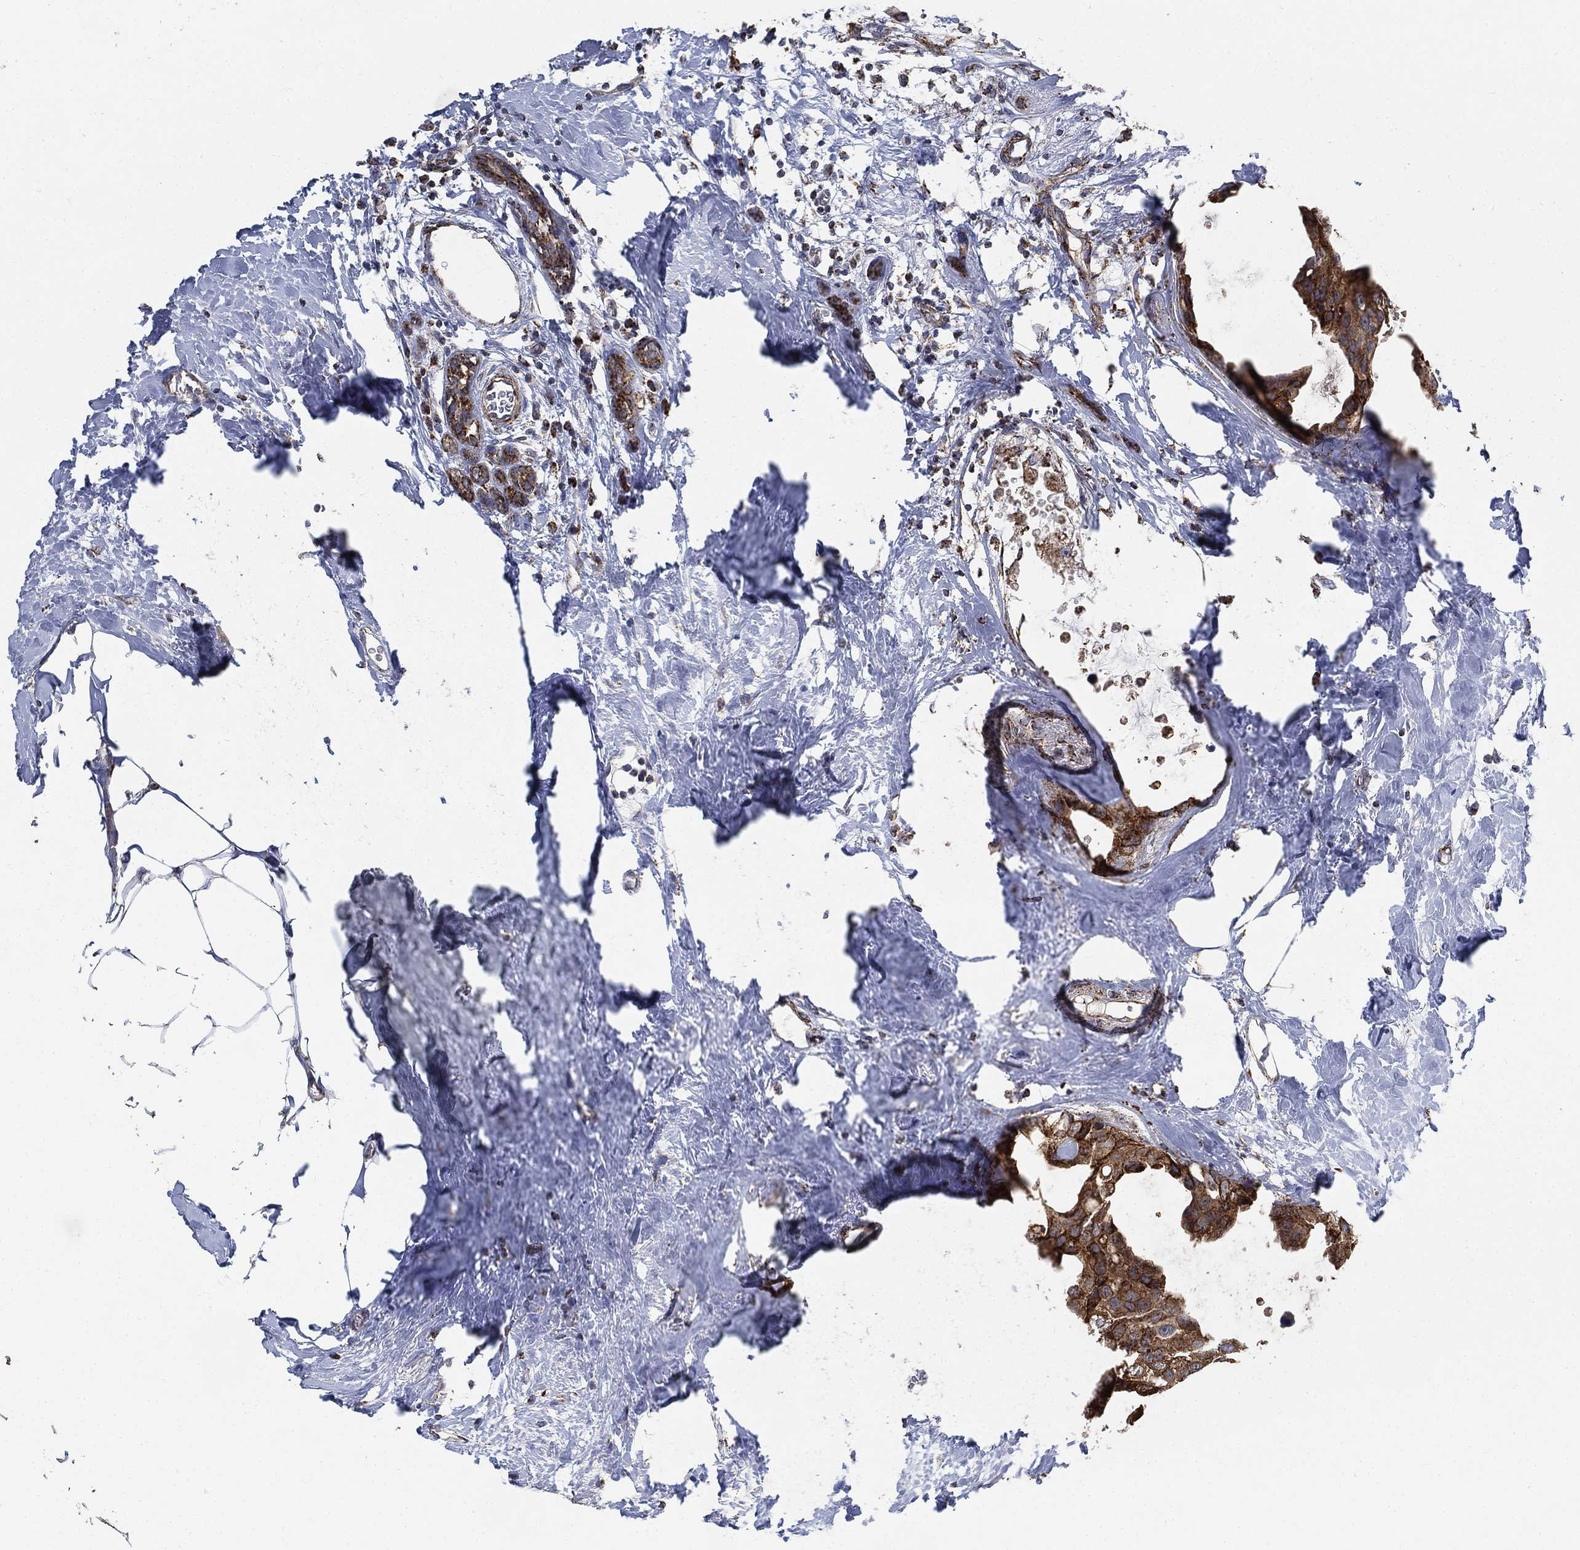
{"staining": {"intensity": "strong", "quantity": ">75%", "location": "cytoplasmic/membranous"}, "tissue": "breast cancer", "cell_type": "Tumor cells", "image_type": "cancer", "snomed": [{"axis": "morphology", "description": "Duct carcinoma"}, {"axis": "topography", "description": "Breast"}], "caption": "Tumor cells reveal high levels of strong cytoplasmic/membranous positivity in about >75% of cells in breast cancer (infiltrating ductal carcinoma). The staining is performed using DAB brown chromogen to label protein expression. The nuclei are counter-stained blue using hematoxylin.", "gene": "SLC38A7", "patient": {"sex": "female", "age": 45}}